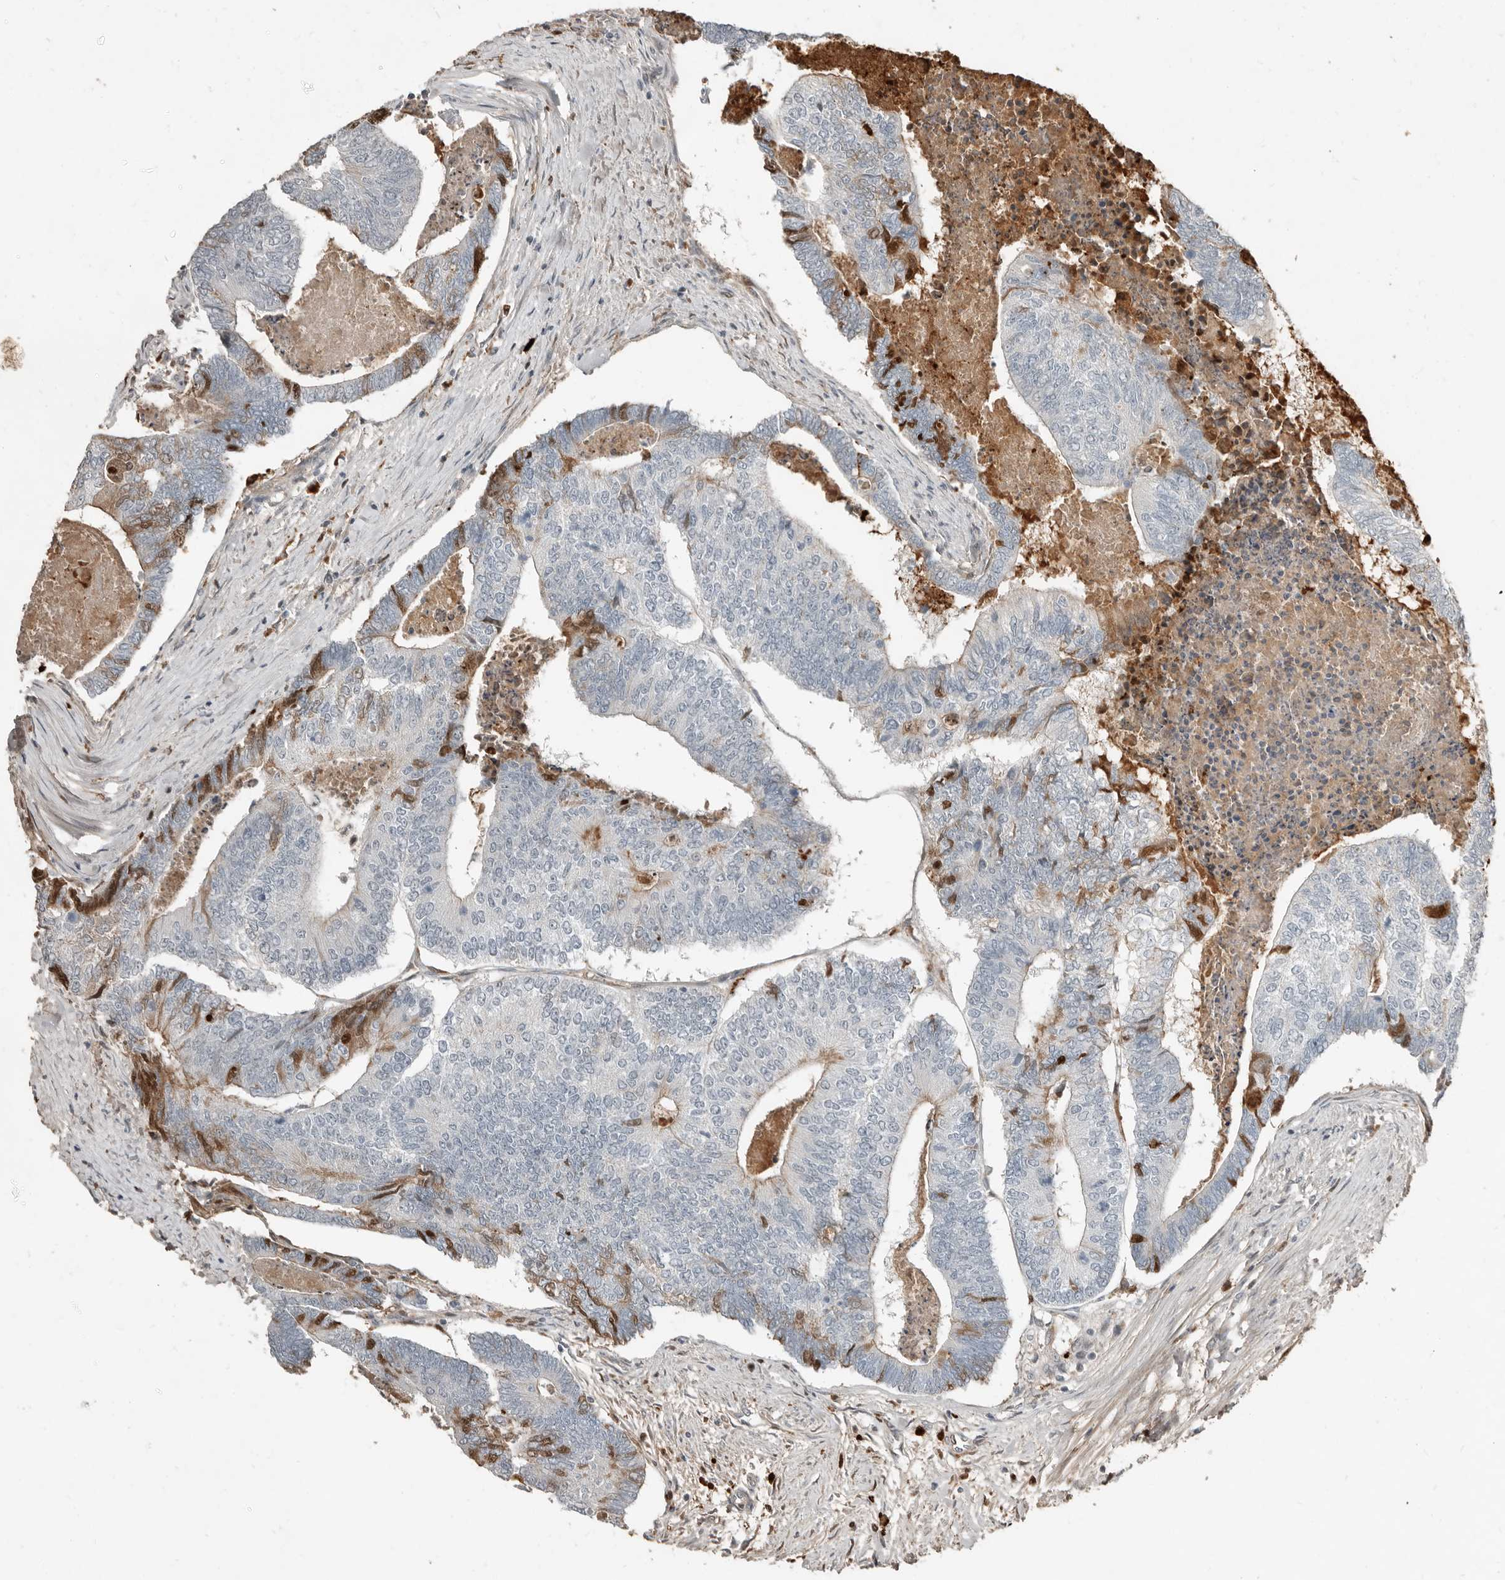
{"staining": {"intensity": "moderate", "quantity": "<25%", "location": "cytoplasmic/membranous"}, "tissue": "colorectal cancer", "cell_type": "Tumor cells", "image_type": "cancer", "snomed": [{"axis": "morphology", "description": "Adenocarcinoma, NOS"}, {"axis": "topography", "description": "Colon"}], "caption": "This is an image of immunohistochemistry (IHC) staining of colorectal adenocarcinoma, which shows moderate staining in the cytoplasmic/membranous of tumor cells.", "gene": "KLHL38", "patient": {"sex": "female", "age": 67}}